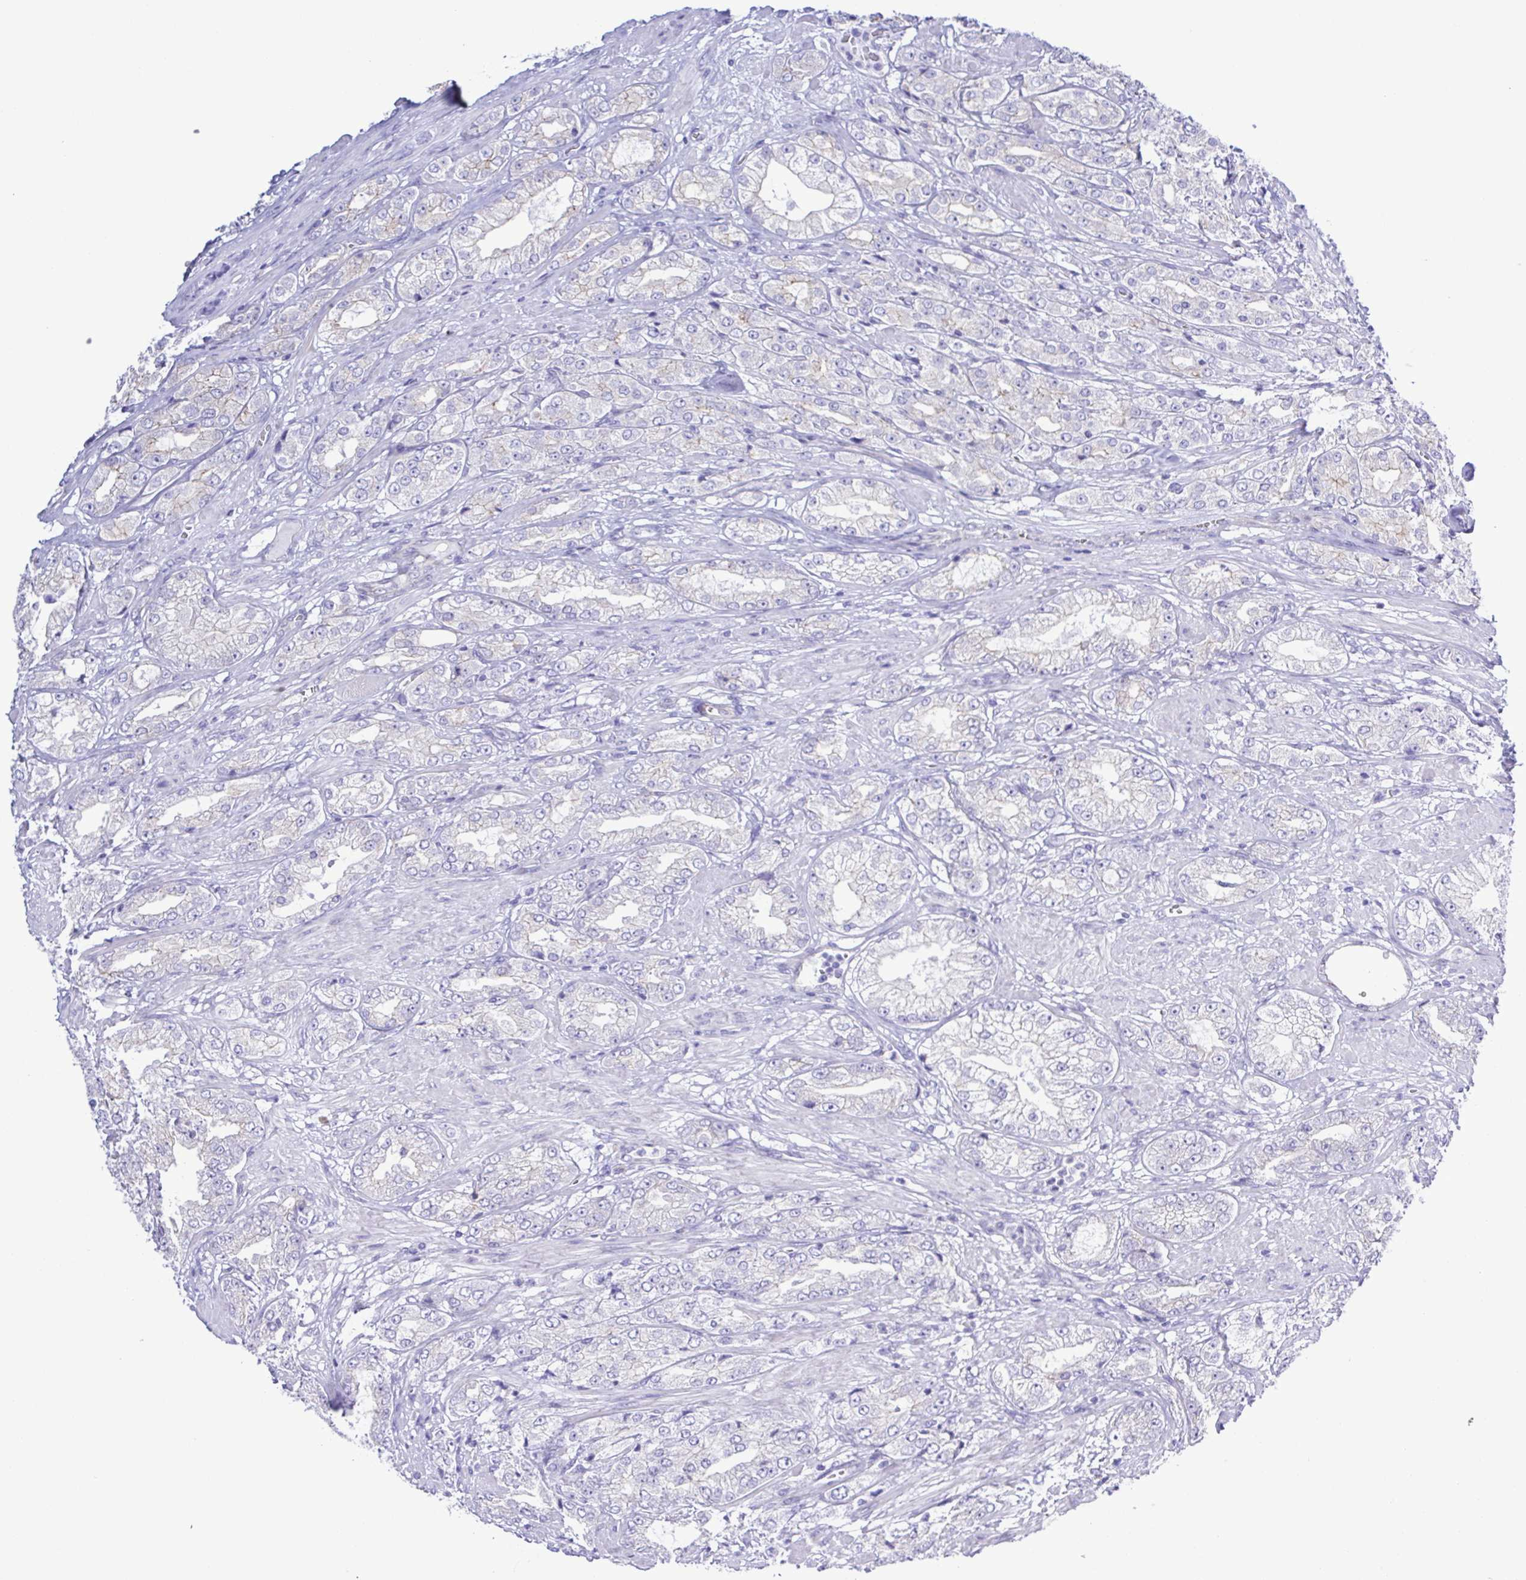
{"staining": {"intensity": "negative", "quantity": "none", "location": "none"}, "tissue": "prostate cancer", "cell_type": "Tumor cells", "image_type": "cancer", "snomed": [{"axis": "morphology", "description": "Adenocarcinoma, High grade"}, {"axis": "topography", "description": "Prostate"}], "caption": "The micrograph displays no significant staining in tumor cells of prostate adenocarcinoma (high-grade).", "gene": "CYP11A1", "patient": {"sex": "male", "age": 68}}